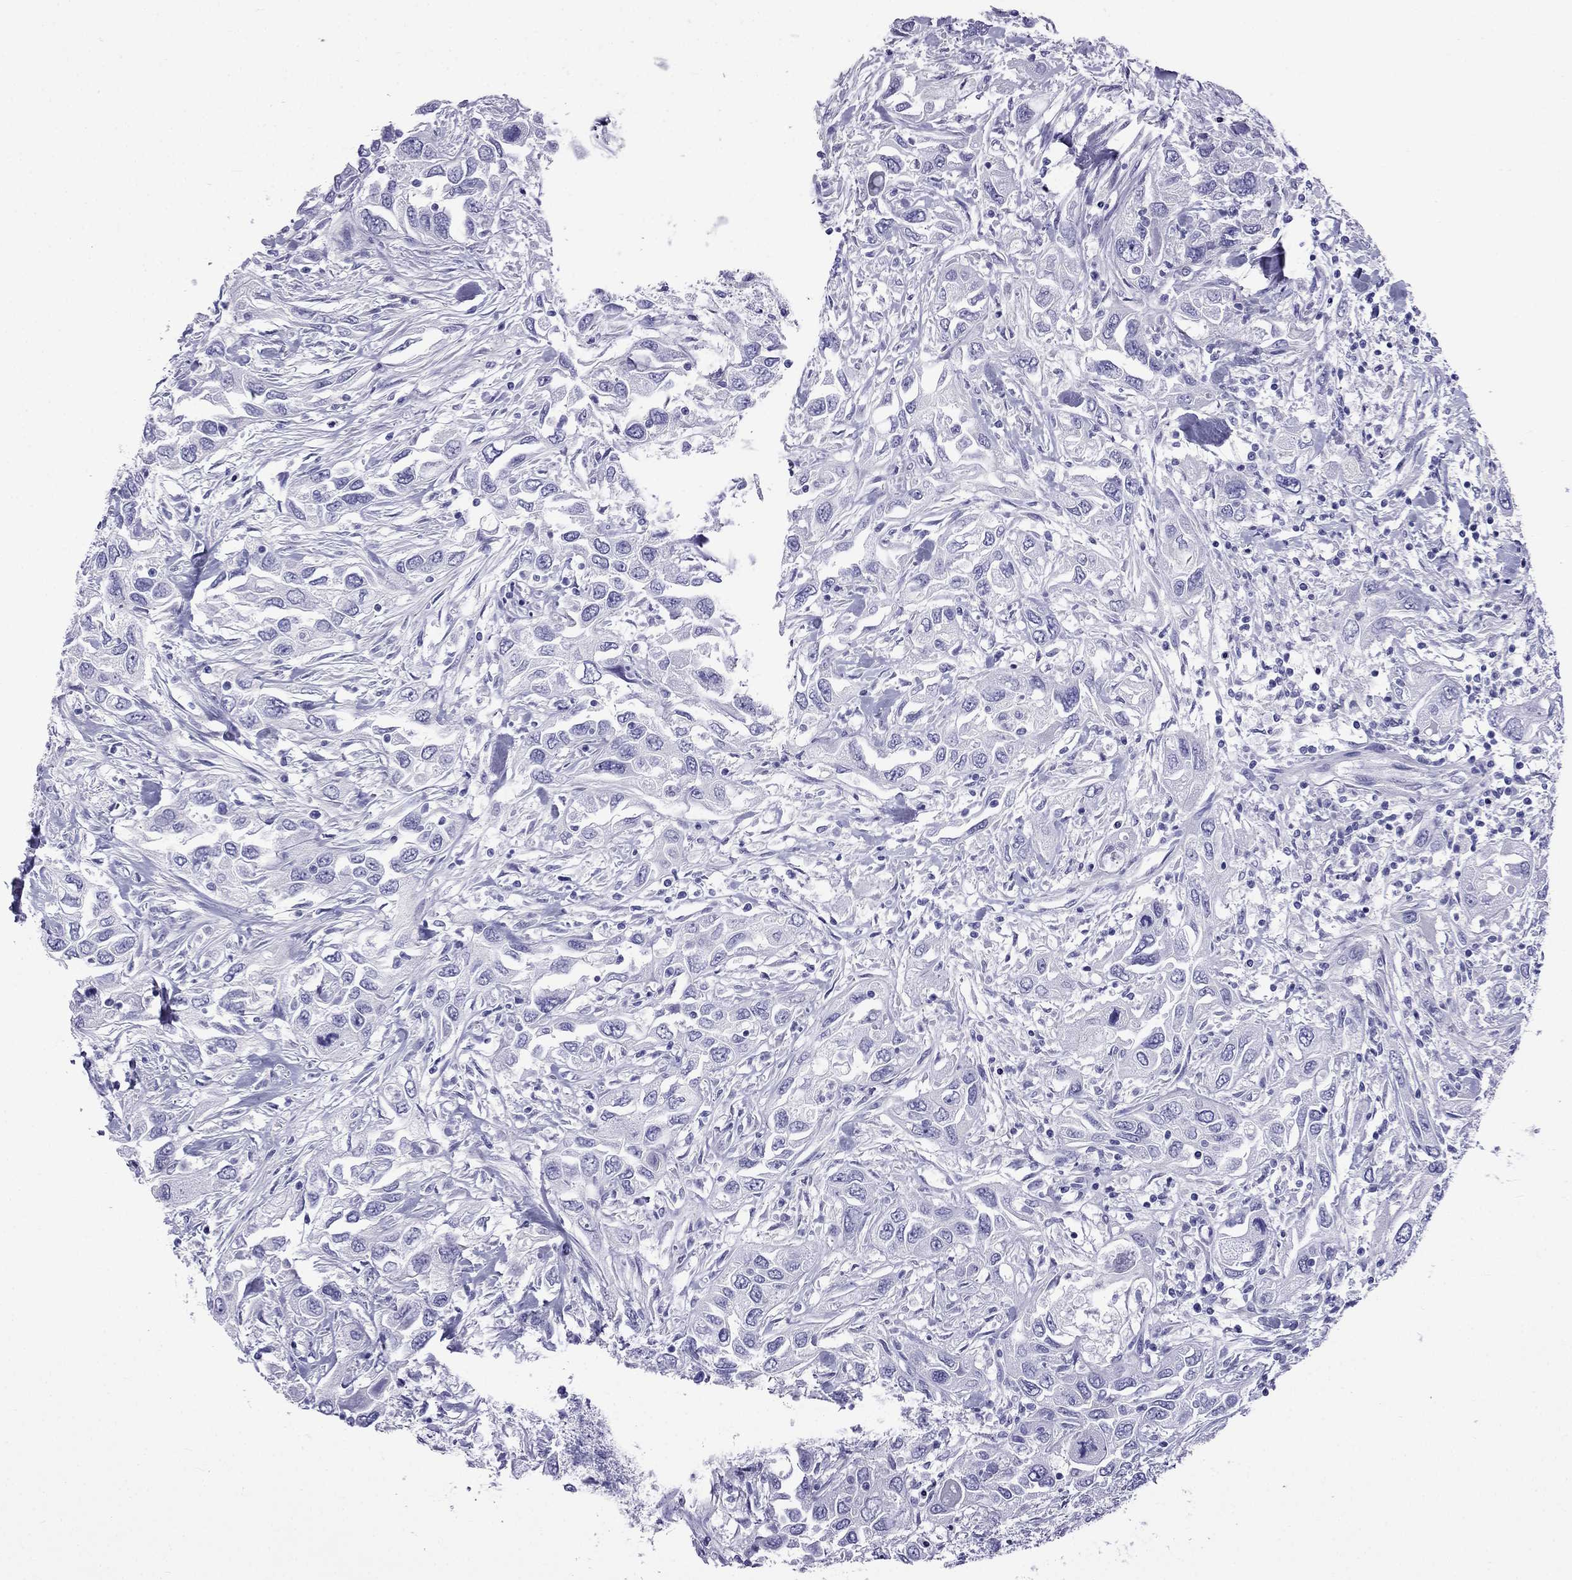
{"staining": {"intensity": "negative", "quantity": "none", "location": "none"}, "tissue": "urothelial cancer", "cell_type": "Tumor cells", "image_type": "cancer", "snomed": [{"axis": "morphology", "description": "Urothelial carcinoma, High grade"}, {"axis": "topography", "description": "Urinary bladder"}], "caption": "Tumor cells are negative for brown protein staining in urothelial cancer.", "gene": "ARR3", "patient": {"sex": "male", "age": 76}}